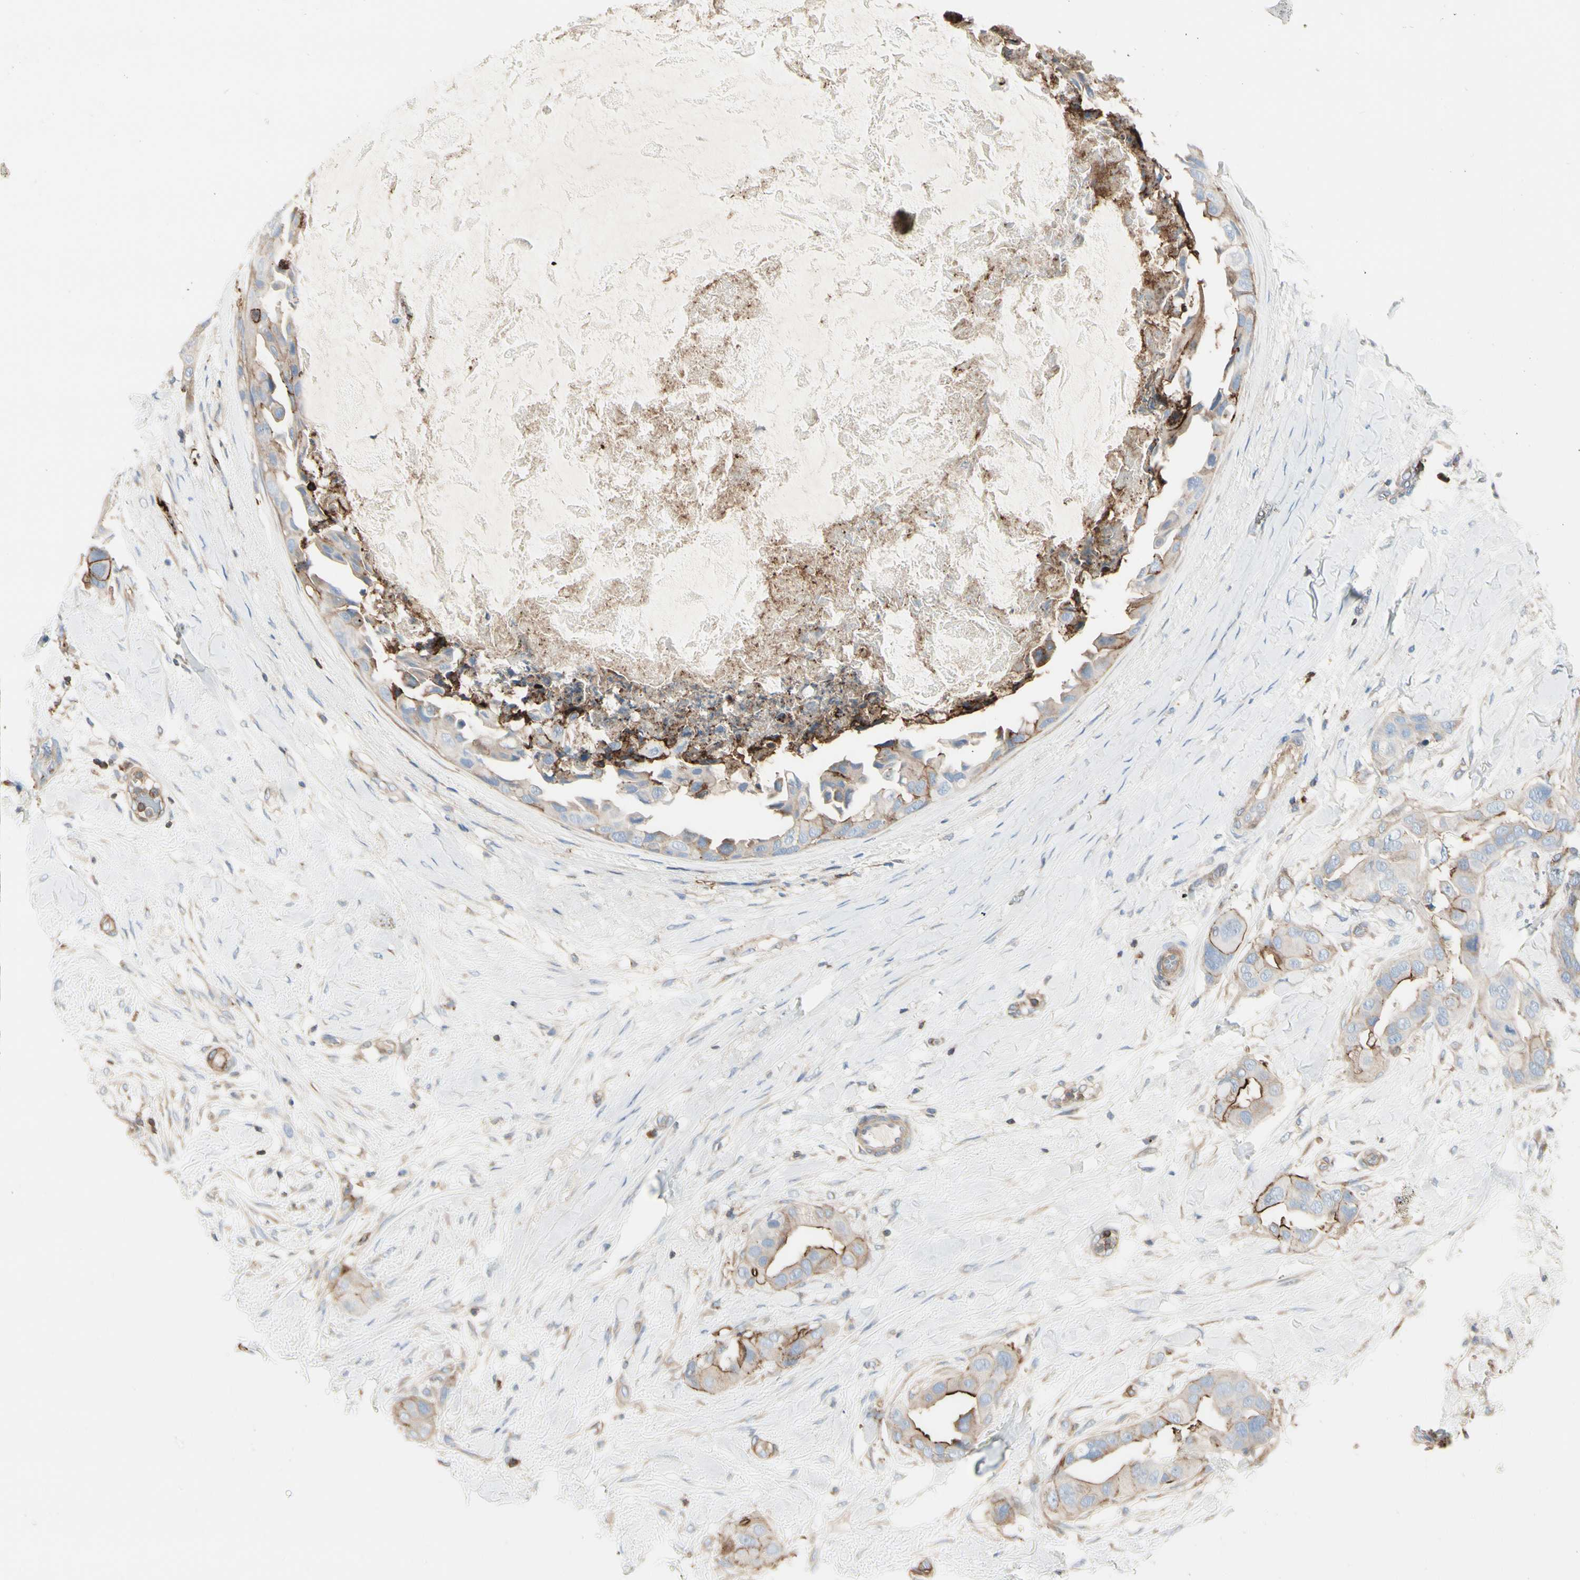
{"staining": {"intensity": "moderate", "quantity": "25%-75%", "location": "cytoplasmic/membranous"}, "tissue": "breast cancer", "cell_type": "Tumor cells", "image_type": "cancer", "snomed": [{"axis": "morphology", "description": "Duct carcinoma"}, {"axis": "topography", "description": "Breast"}], "caption": "Protein analysis of breast cancer (invasive ductal carcinoma) tissue demonstrates moderate cytoplasmic/membranous staining in about 25%-75% of tumor cells.", "gene": "CLEC2B", "patient": {"sex": "female", "age": 40}}